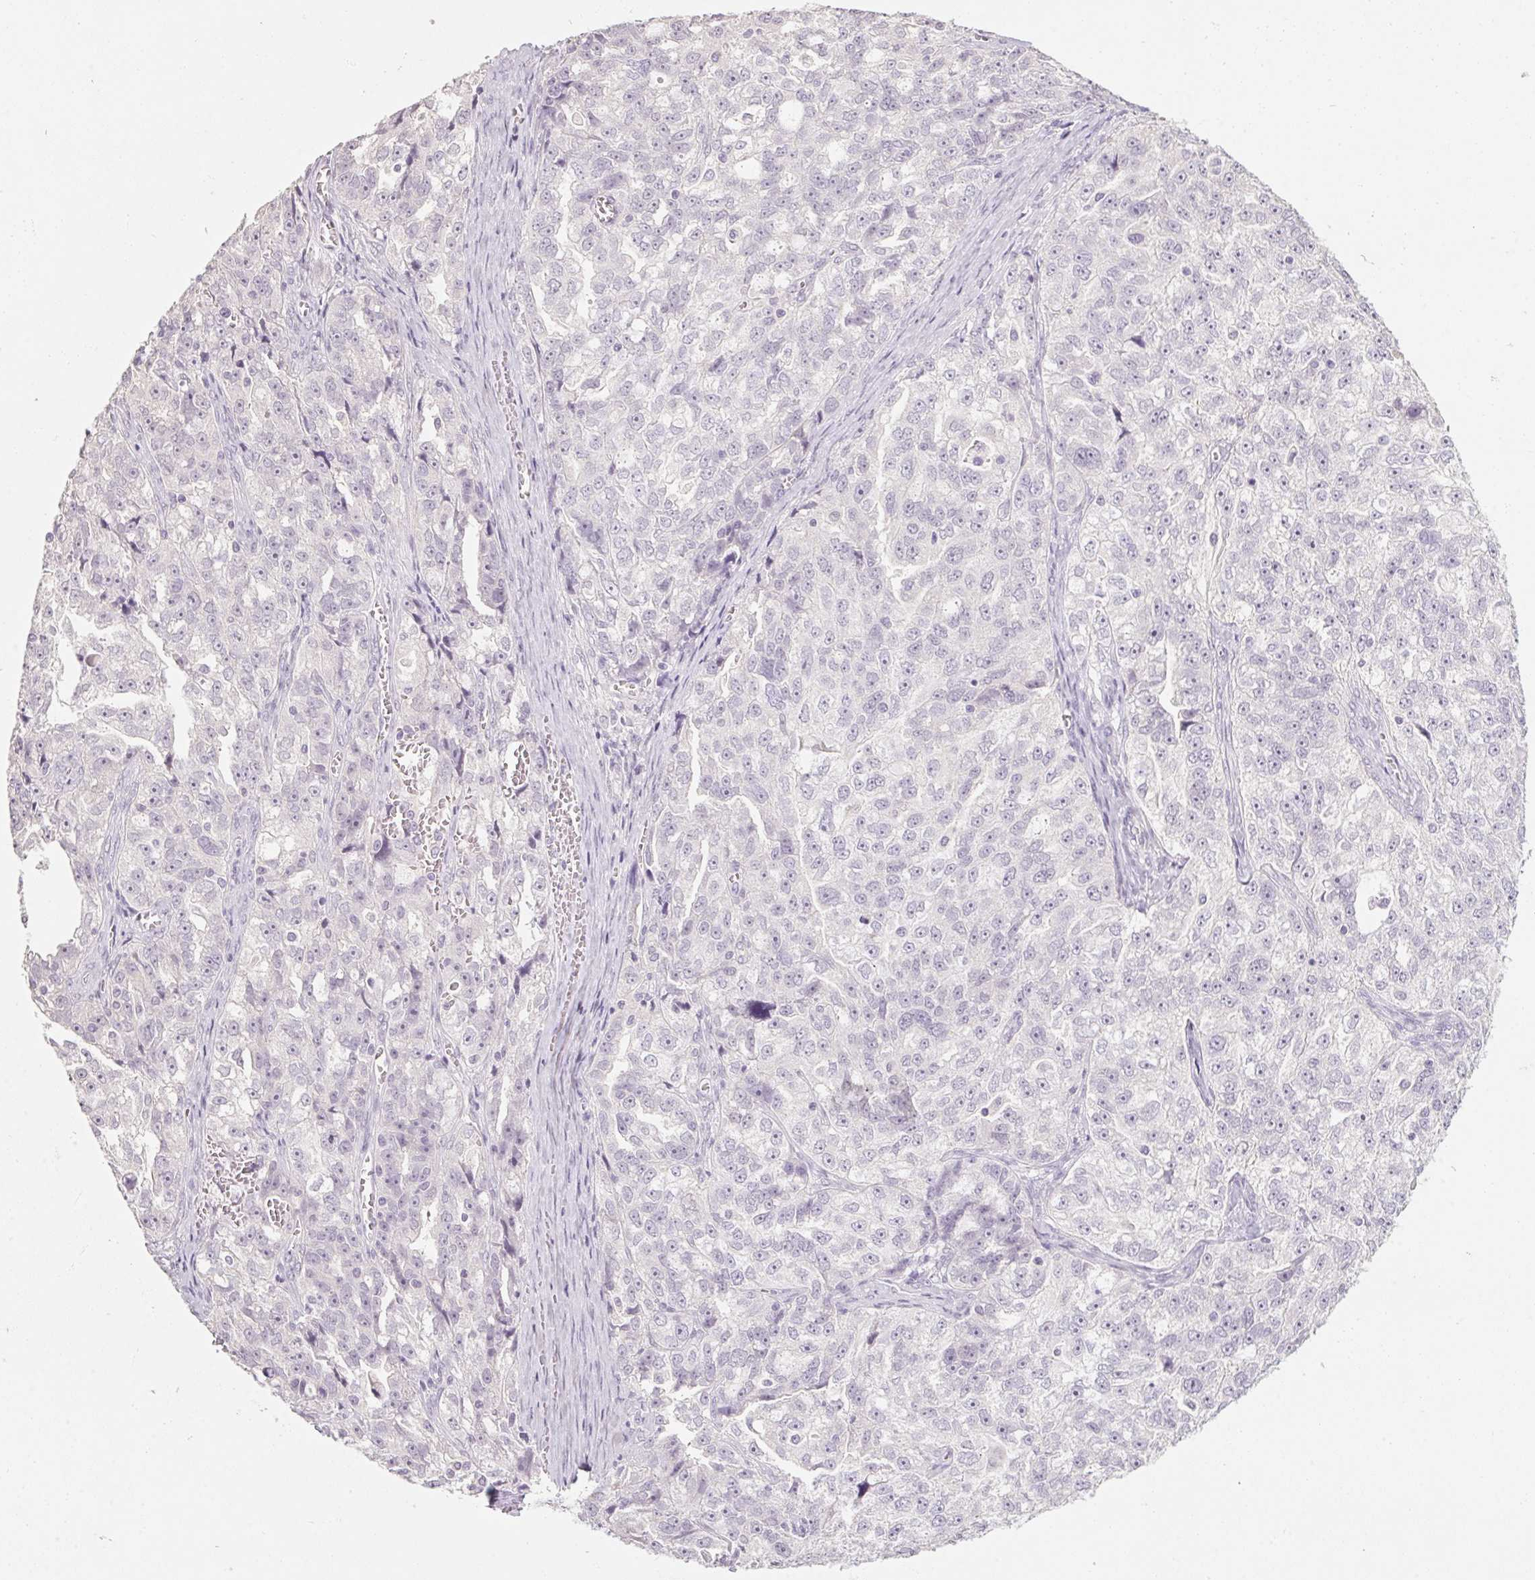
{"staining": {"intensity": "negative", "quantity": "none", "location": "none"}, "tissue": "ovarian cancer", "cell_type": "Tumor cells", "image_type": "cancer", "snomed": [{"axis": "morphology", "description": "Cystadenocarcinoma, serous, NOS"}, {"axis": "topography", "description": "Ovary"}], "caption": "Ovarian cancer (serous cystadenocarcinoma) stained for a protein using immunohistochemistry (IHC) demonstrates no expression tumor cells.", "gene": "CAPZA3", "patient": {"sex": "female", "age": 51}}